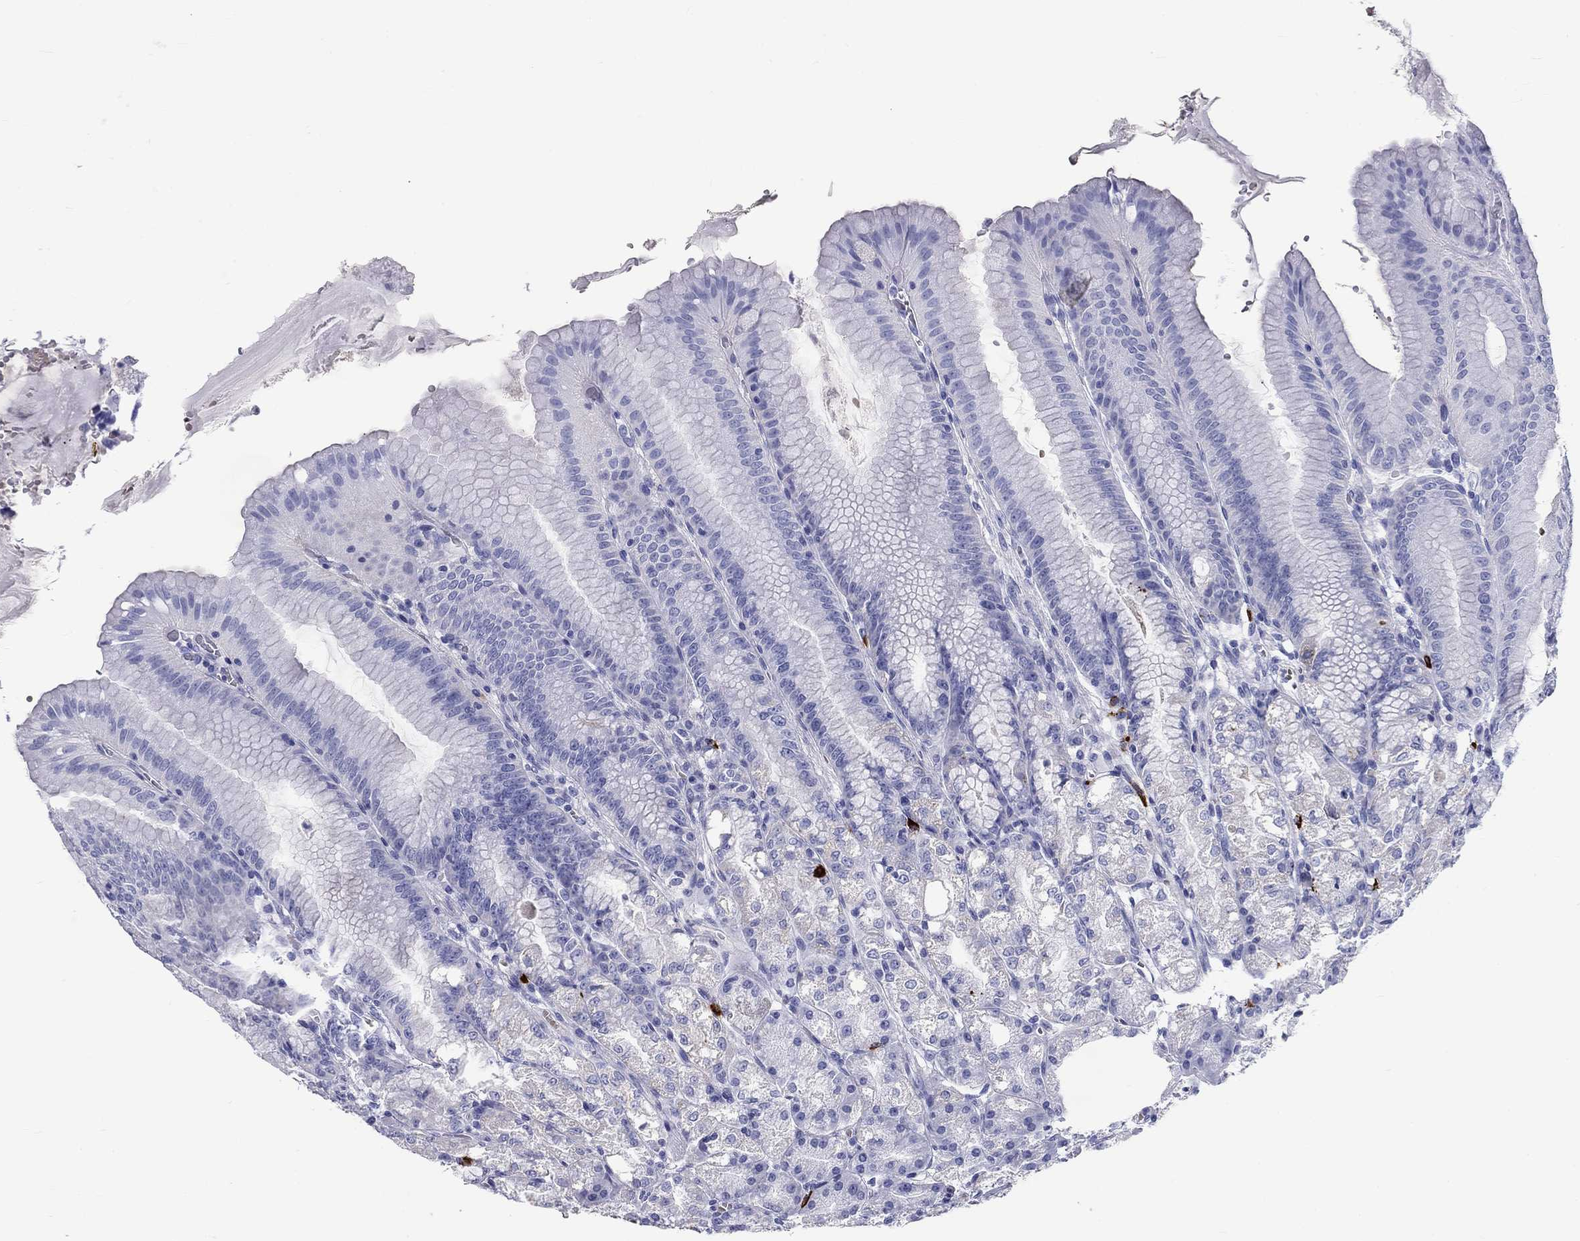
{"staining": {"intensity": "negative", "quantity": "none", "location": "none"}, "tissue": "stomach", "cell_type": "Glandular cells", "image_type": "normal", "snomed": [{"axis": "morphology", "description": "Normal tissue, NOS"}, {"axis": "topography", "description": "Stomach"}], "caption": "This is a histopathology image of immunohistochemistry staining of unremarkable stomach, which shows no positivity in glandular cells. (DAB (3,3'-diaminobenzidine) immunohistochemistry with hematoxylin counter stain).", "gene": "CD40LG", "patient": {"sex": "male", "age": 71}}